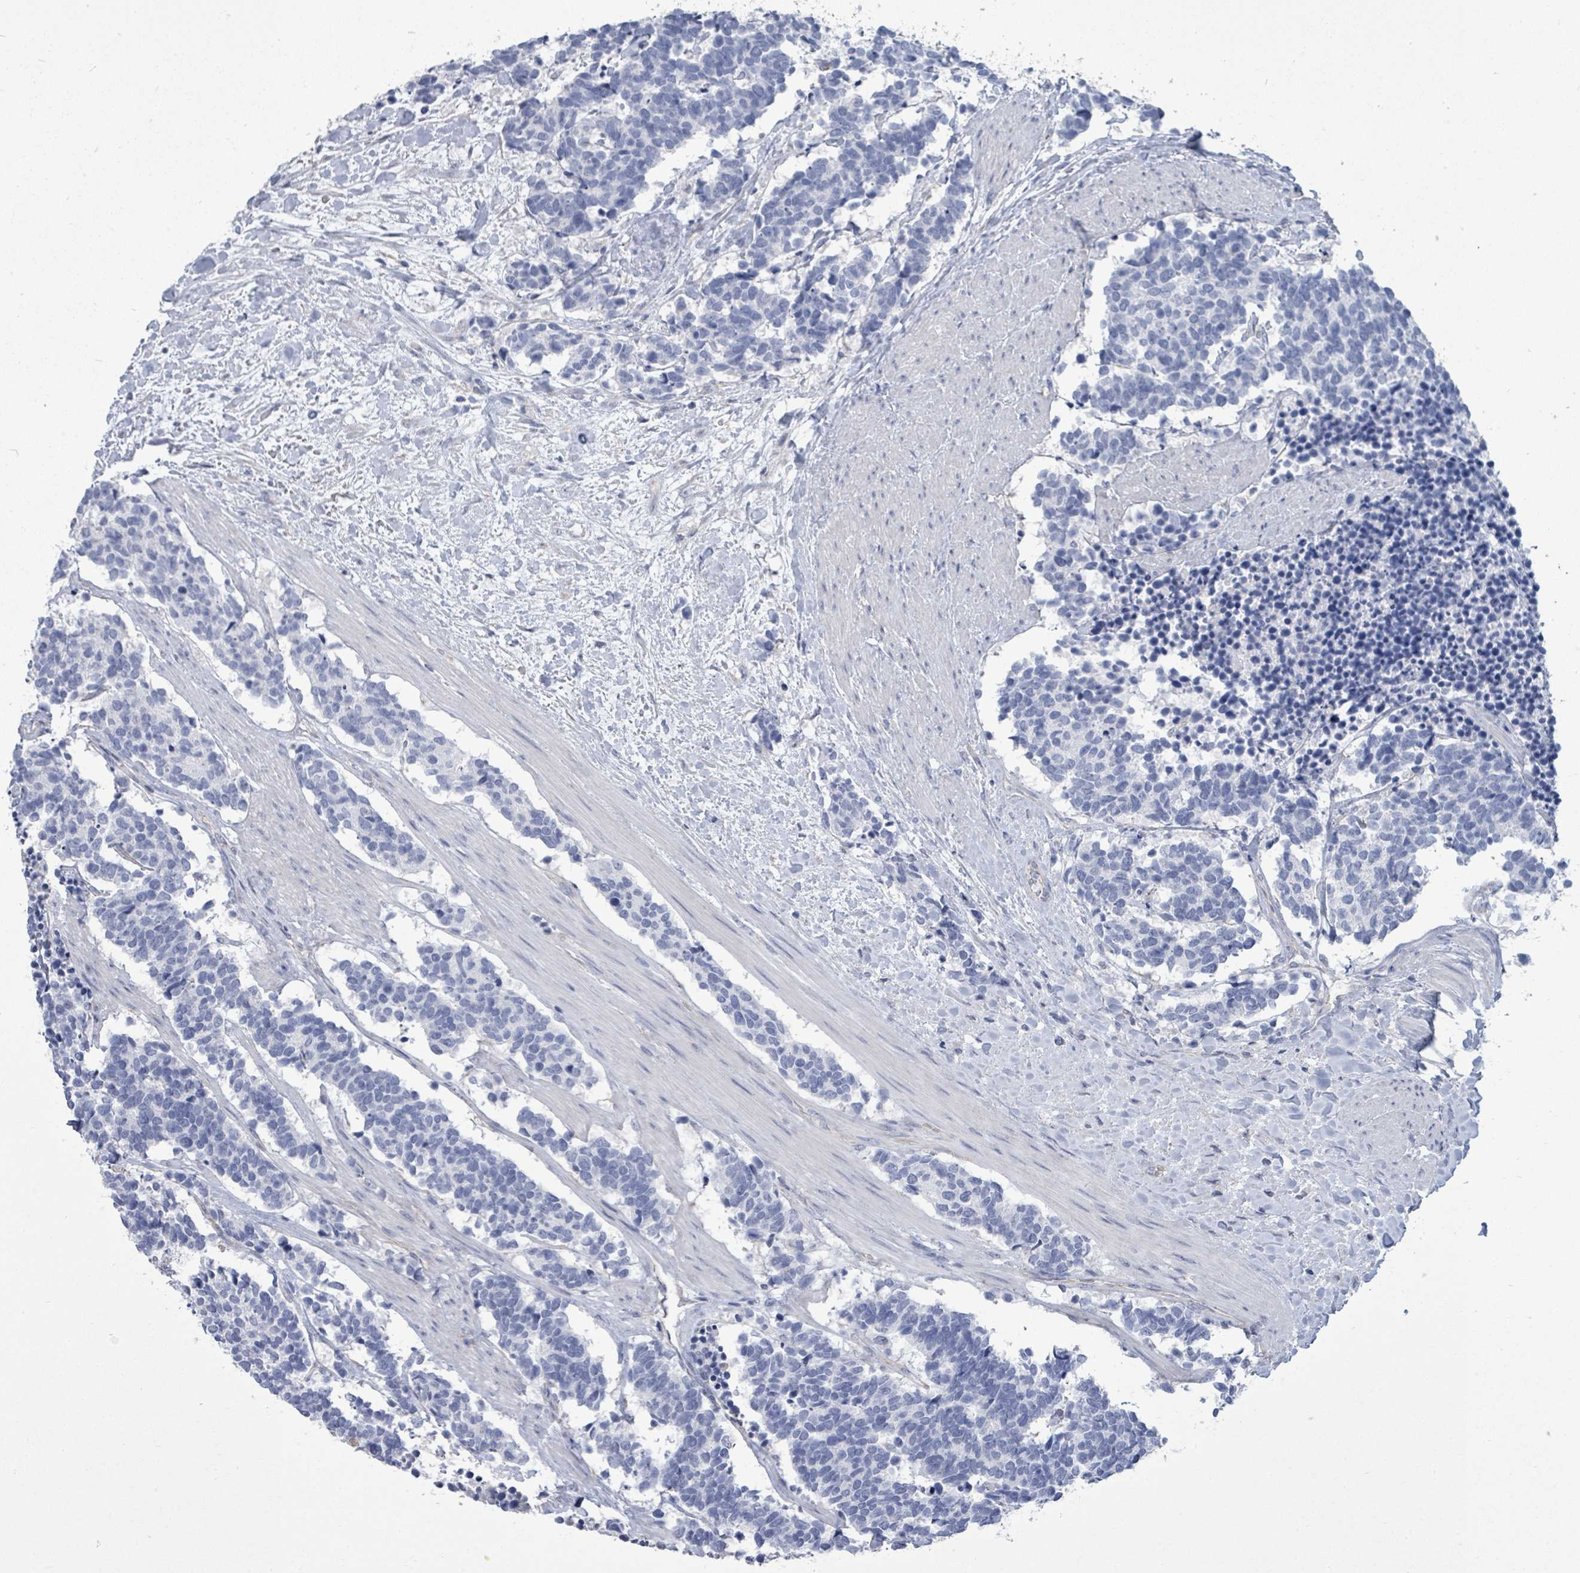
{"staining": {"intensity": "negative", "quantity": "none", "location": "none"}, "tissue": "carcinoid", "cell_type": "Tumor cells", "image_type": "cancer", "snomed": [{"axis": "morphology", "description": "Carcinoma, NOS"}, {"axis": "morphology", "description": "Carcinoid, malignant, NOS"}, {"axis": "topography", "description": "Prostate"}], "caption": "An immunohistochemistry (IHC) micrograph of carcinoid is shown. There is no staining in tumor cells of carcinoid.", "gene": "CT45A5", "patient": {"sex": "male", "age": 57}}